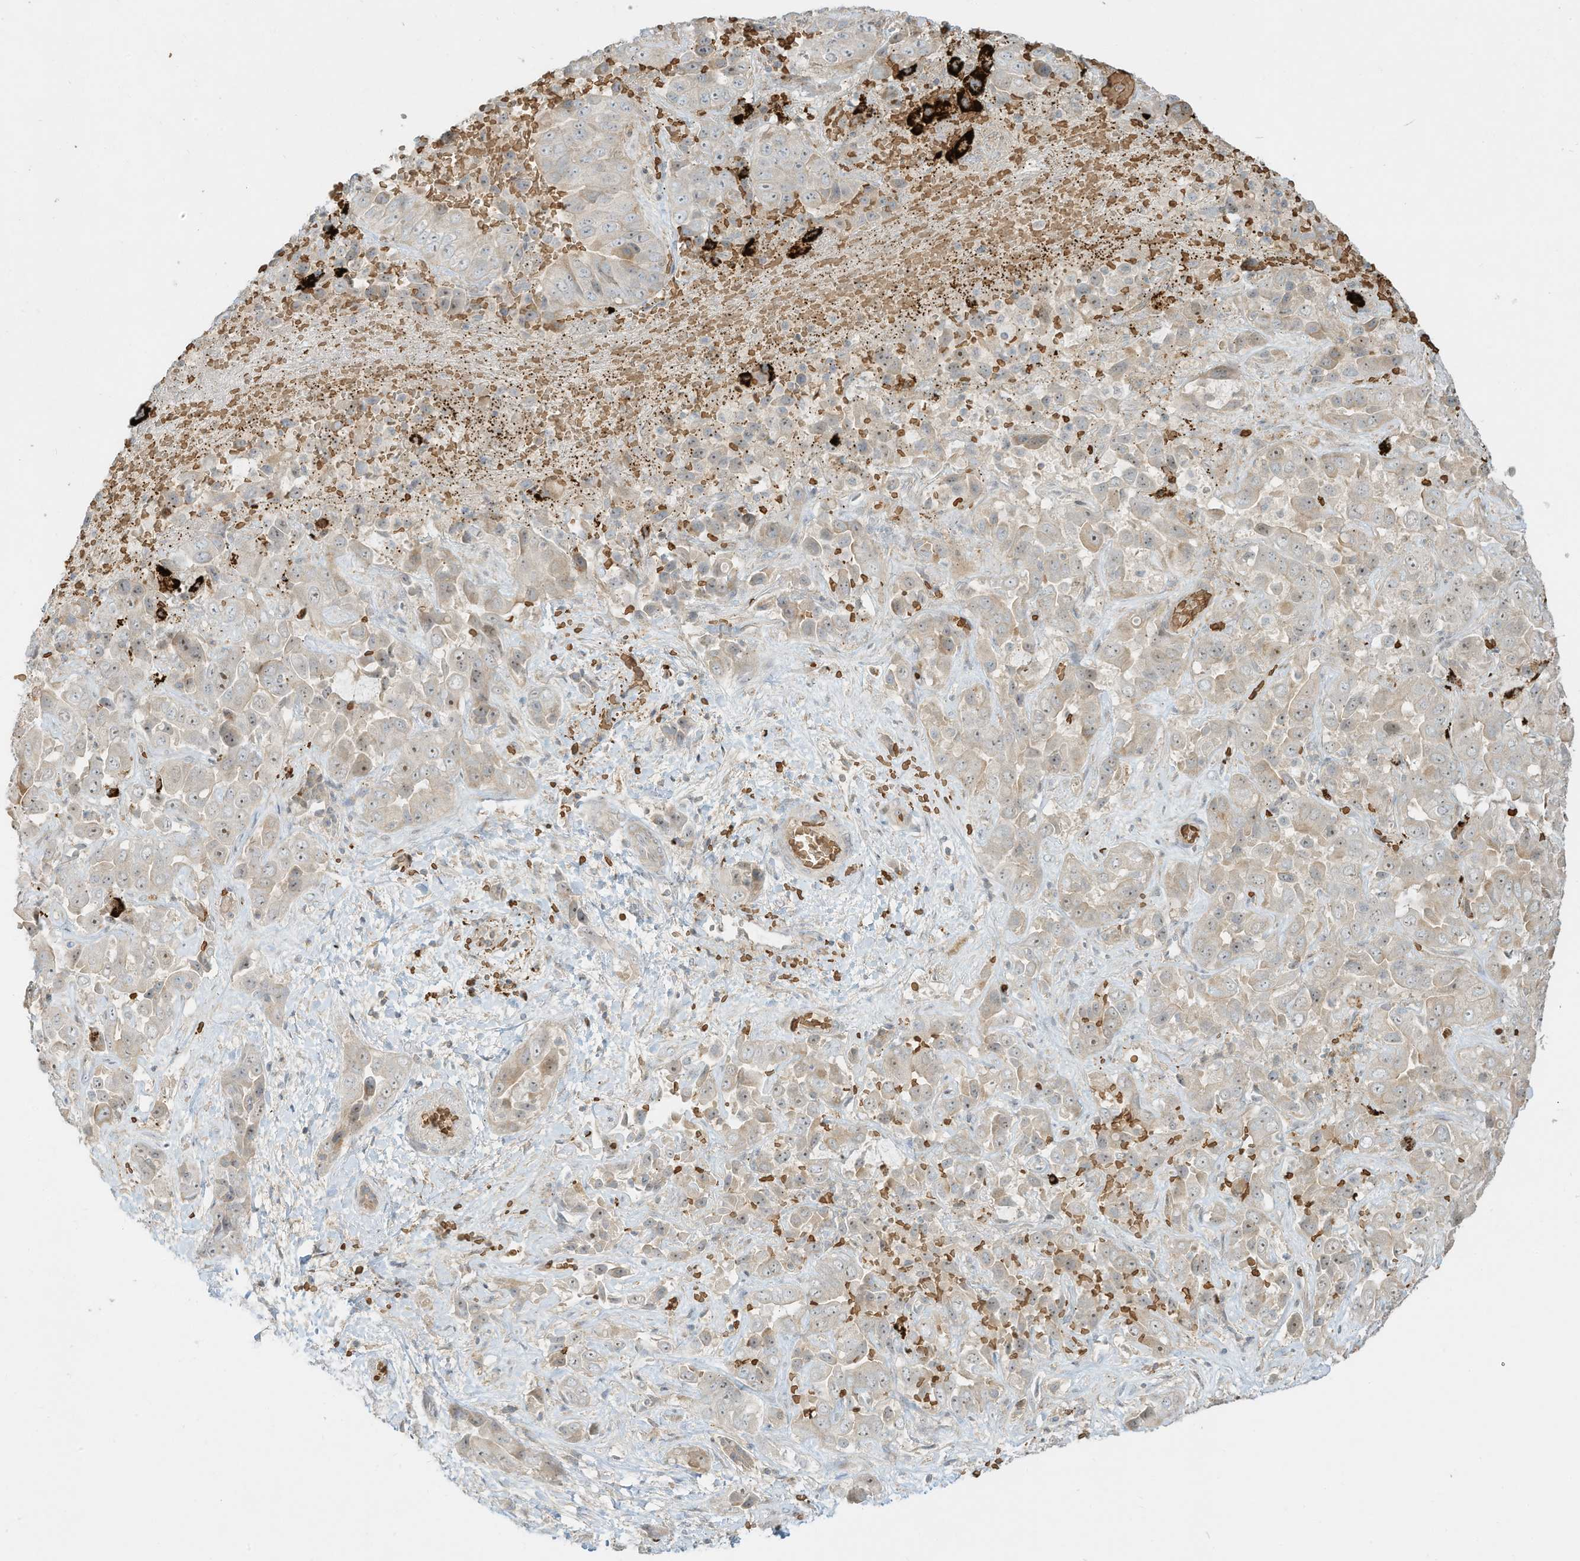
{"staining": {"intensity": "weak", "quantity": "25%-75%", "location": "cytoplasmic/membranous,nuclear"}, "tissue": "liver cancer", "cell_type": "Tumor cells", "image_type": "cancer", "snomed": [{"axis": "morphology", "description": "Cholangiocarcinoma"}, {"axis": "topography", "description": "Liver"}], "caption": "Tumor cells reveal low levels of weak cytoplasmic/membranous and nuclear positivity in approximately 25%-75% of cells in human liver cancer (cholangiocarcinoma).", "gene": "OFD1", "patient": {"sex": "female", "age": 52}}